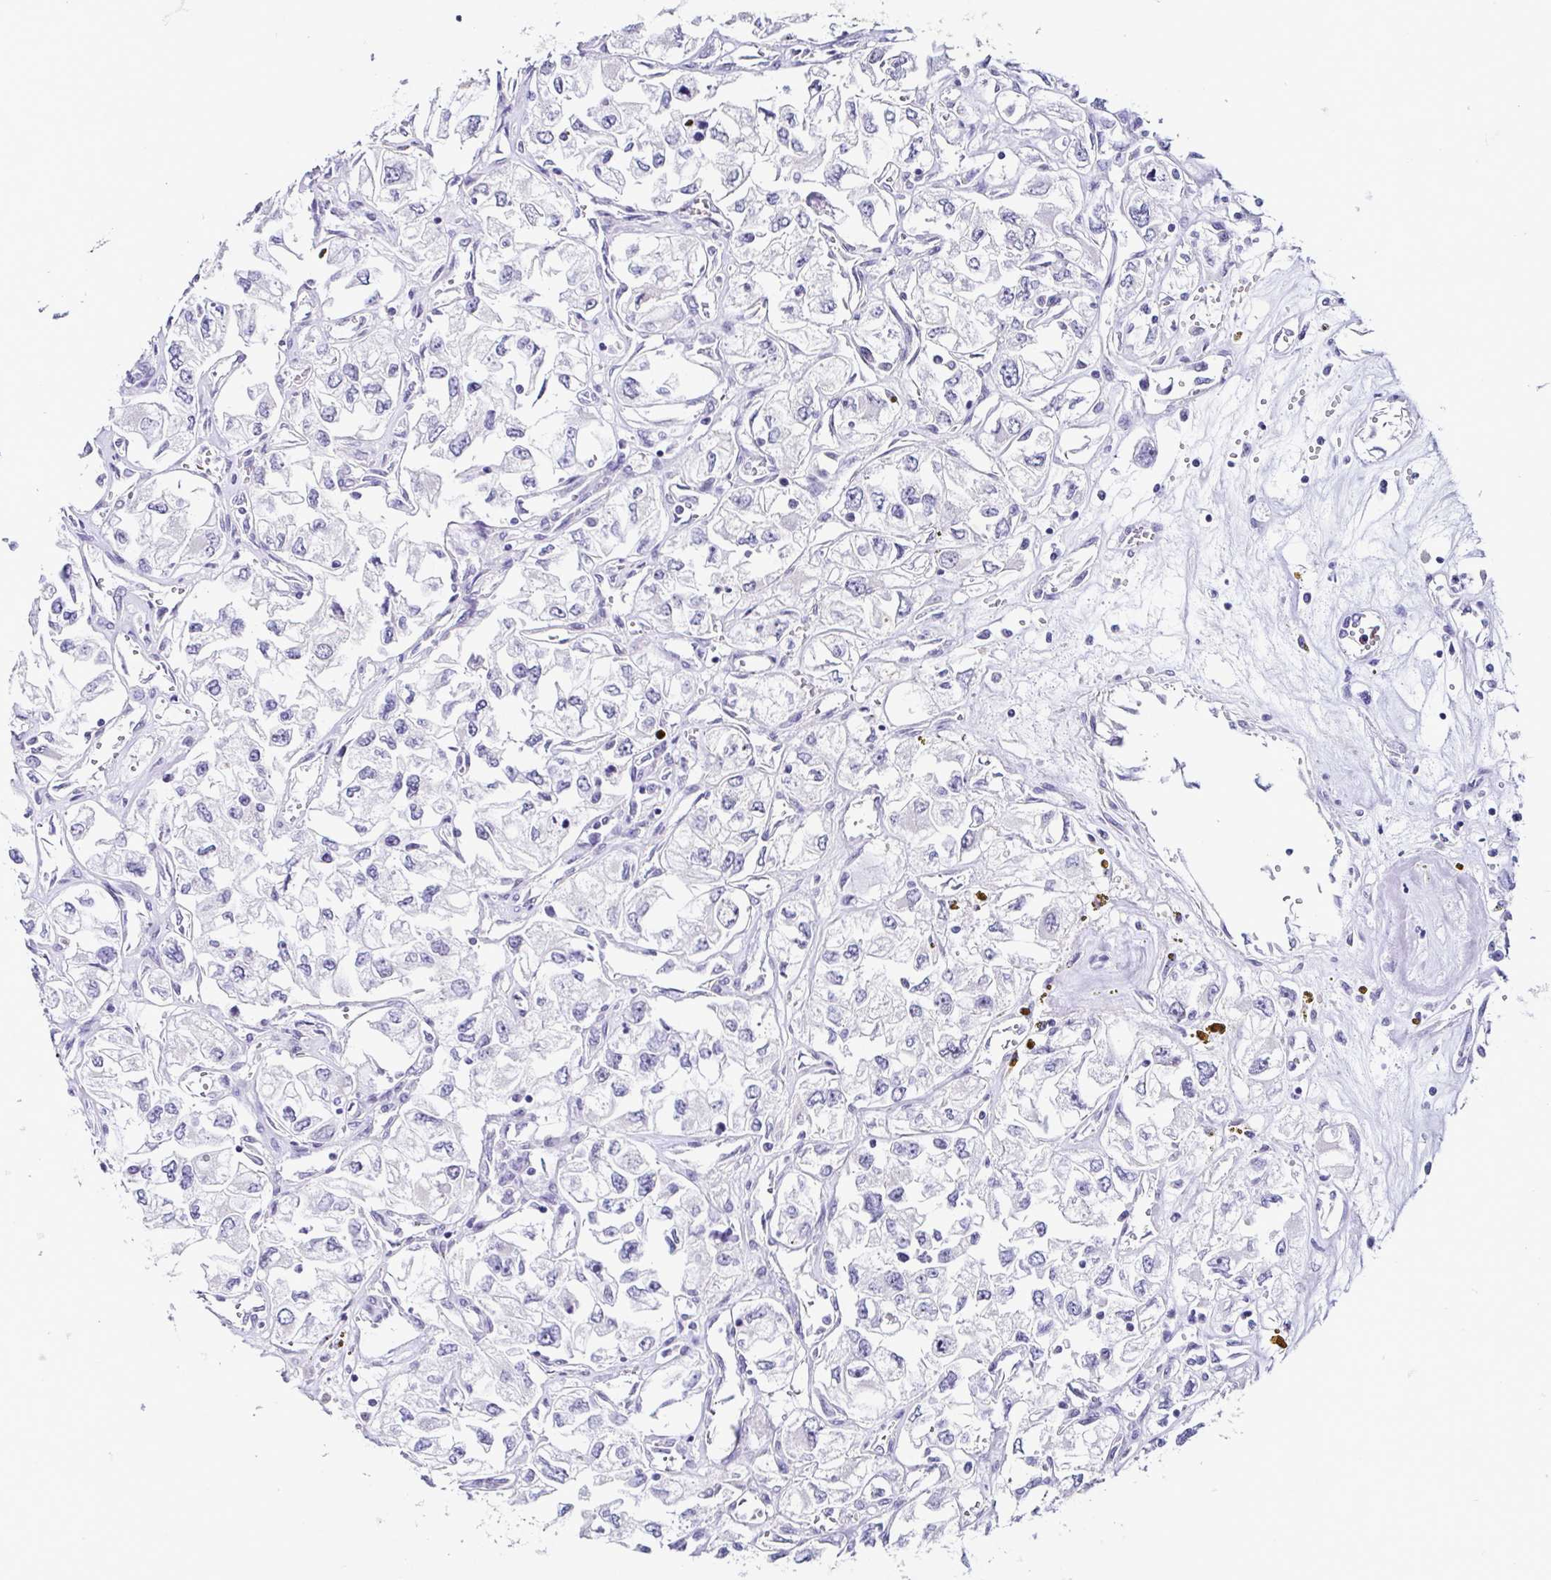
{"staining": {"intensity": "negative", "quantity": "none", "location": "none"}, "tissue": "renal cancer", "cell_type": "Tumor cells", "image_type": "cancer", "snomed": [{"axis": "morphology", "description": "Adenocarcinoma, NOS"}, {"axis": "topography", "description": "Kidney"}], "caption": "Immunohistochemistry of human adenocarcinoma (renal) exhibits no staining in tumor cells.", "gene": "TP73", "patient": {"sex": "female", "age": 59}}